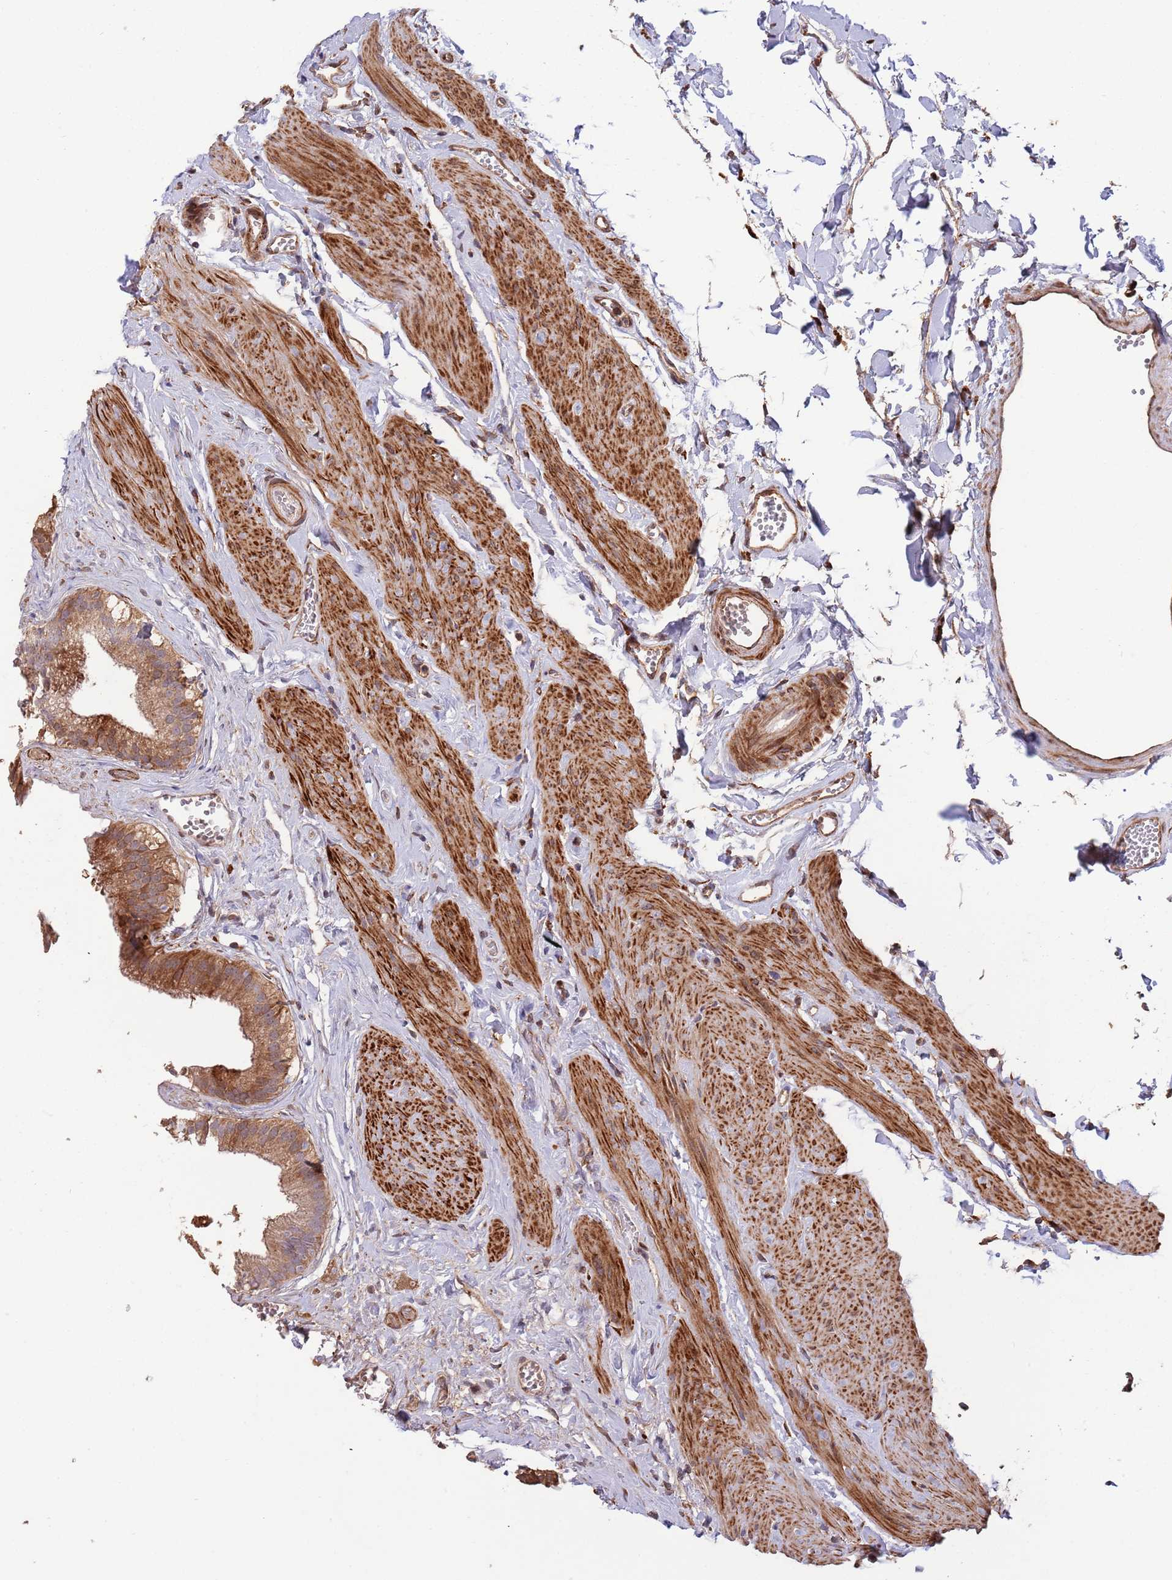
{"staining": {"intensity": "strong", "quantity": ">75%", "location": "cytoplasmic/membranous"}, "tissue": "gallbladder", "cell_type": "Glandular cells", "image_type": "normal", "snomed": [{"axis": "morphology", "description": "Normal tissue, NOS"}, {"axis": "topography", "description": "Gallbladder"}], "caption": "Protein expression analysis of unremarkable human gallbladder reveals strong cytoplasmic/membranous positivity in about >75% of glandular cells. The protein of interest is shown in brown color, while the nuclei are stained blue.", "gene": "ZNF428", "patient": {"sex": "female", "age": 54}}